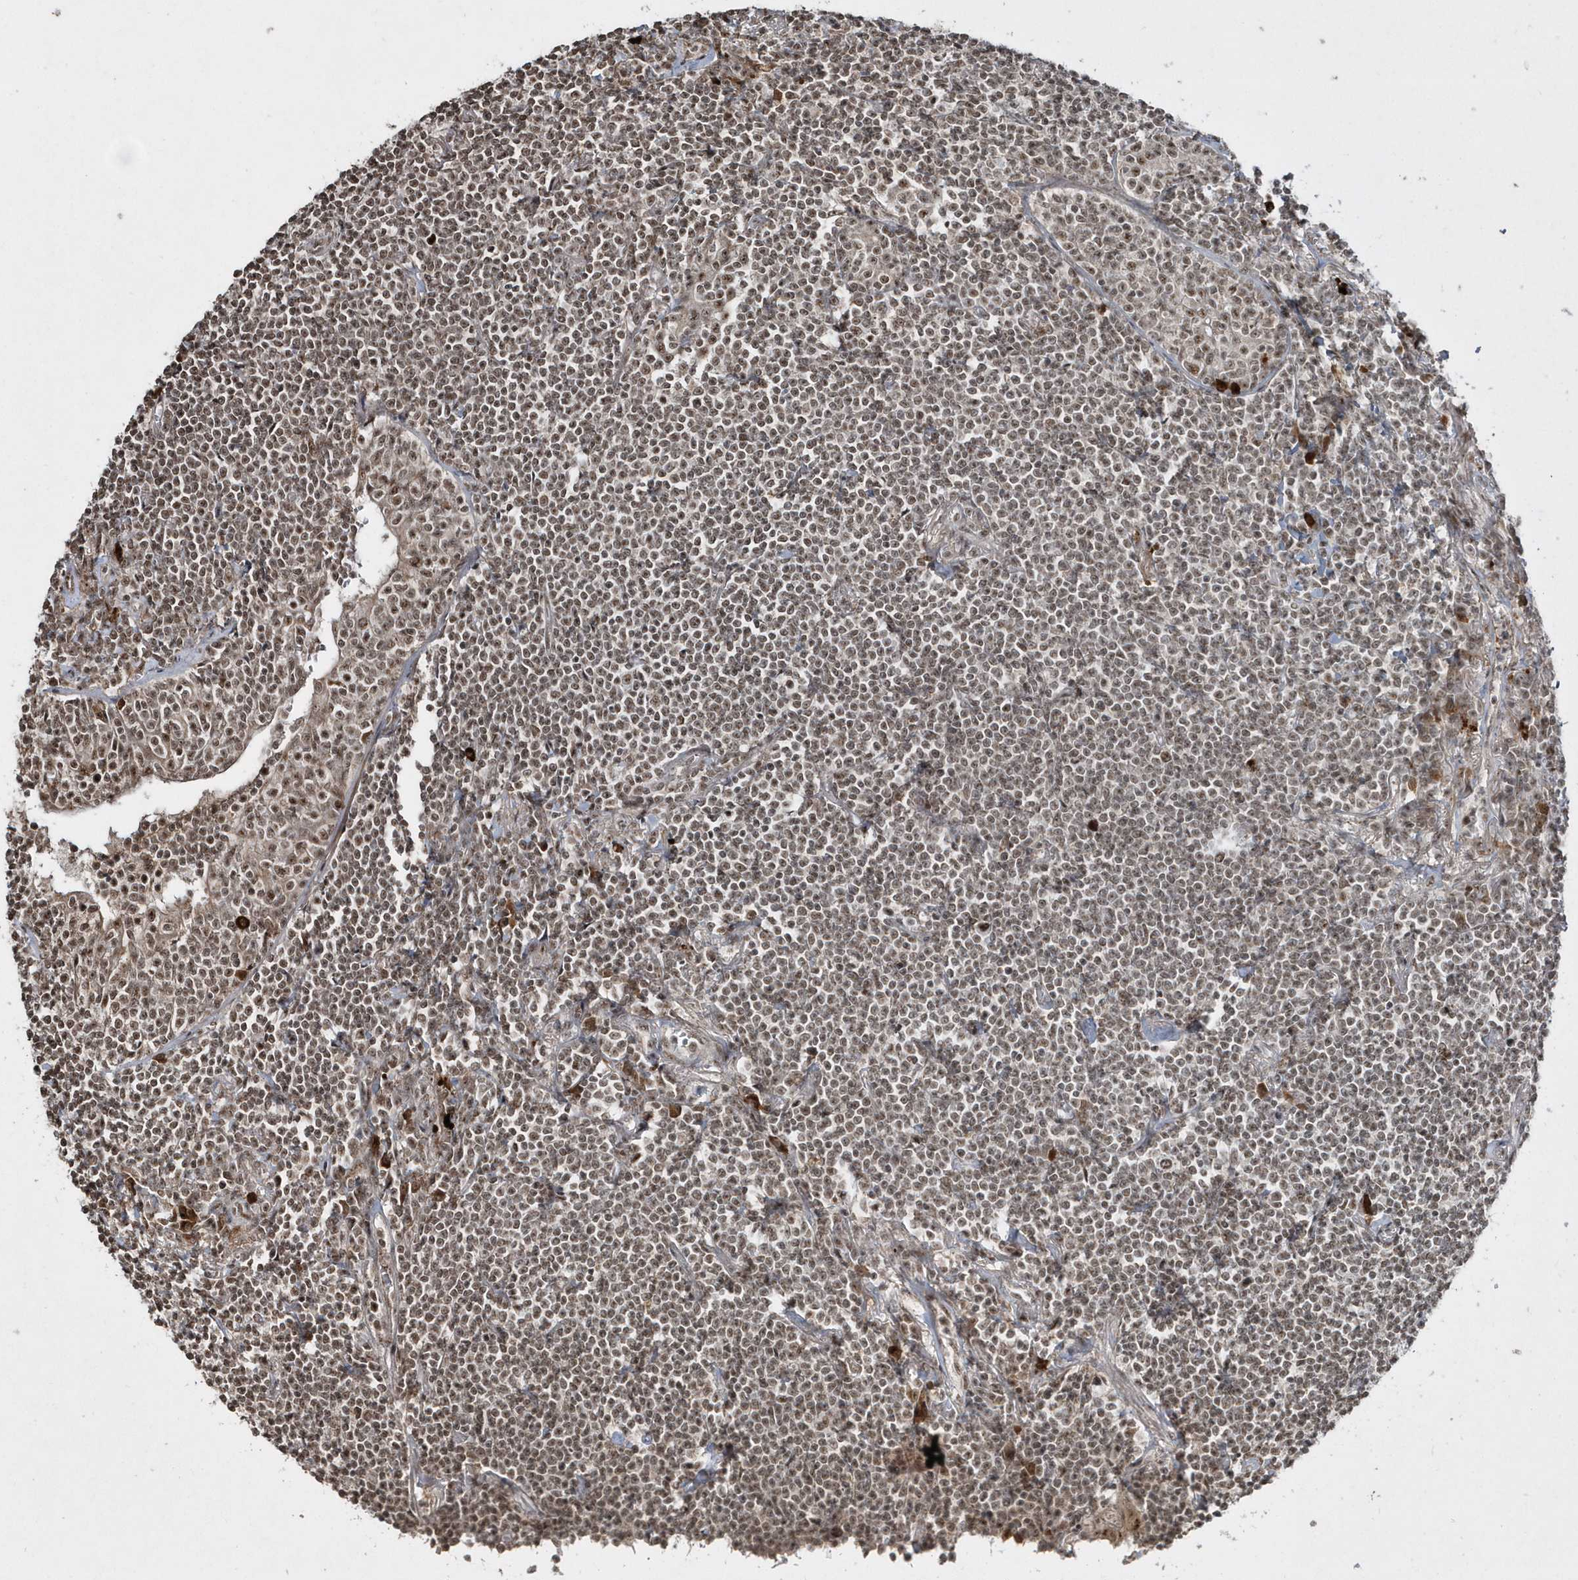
{"staining": {"intensity": "moderate", "quantity": "25%-75%", "location": "nuclear"}, "tissue": "lymphoma", "cell_type": "Tumor cells", "image_type": "cancer", "snomed": [{"axis": "morphology", "description": "Malignant lymphoma, non-Hodgkin's type, Low grade"}, {"axis": "topography", "description": "Lung"}], "caption": "This image exhibits malignant lymphoma, non-Hodgkin's type (low-grade) stained with immunohistochemistry to label a protein in brown. The nuclear of tumor cells show moderate positivity for the protein. Nuclei are counter-stained blue.", "gene": "POLR3B", "patient": {"sex": "female", "age": 71}}